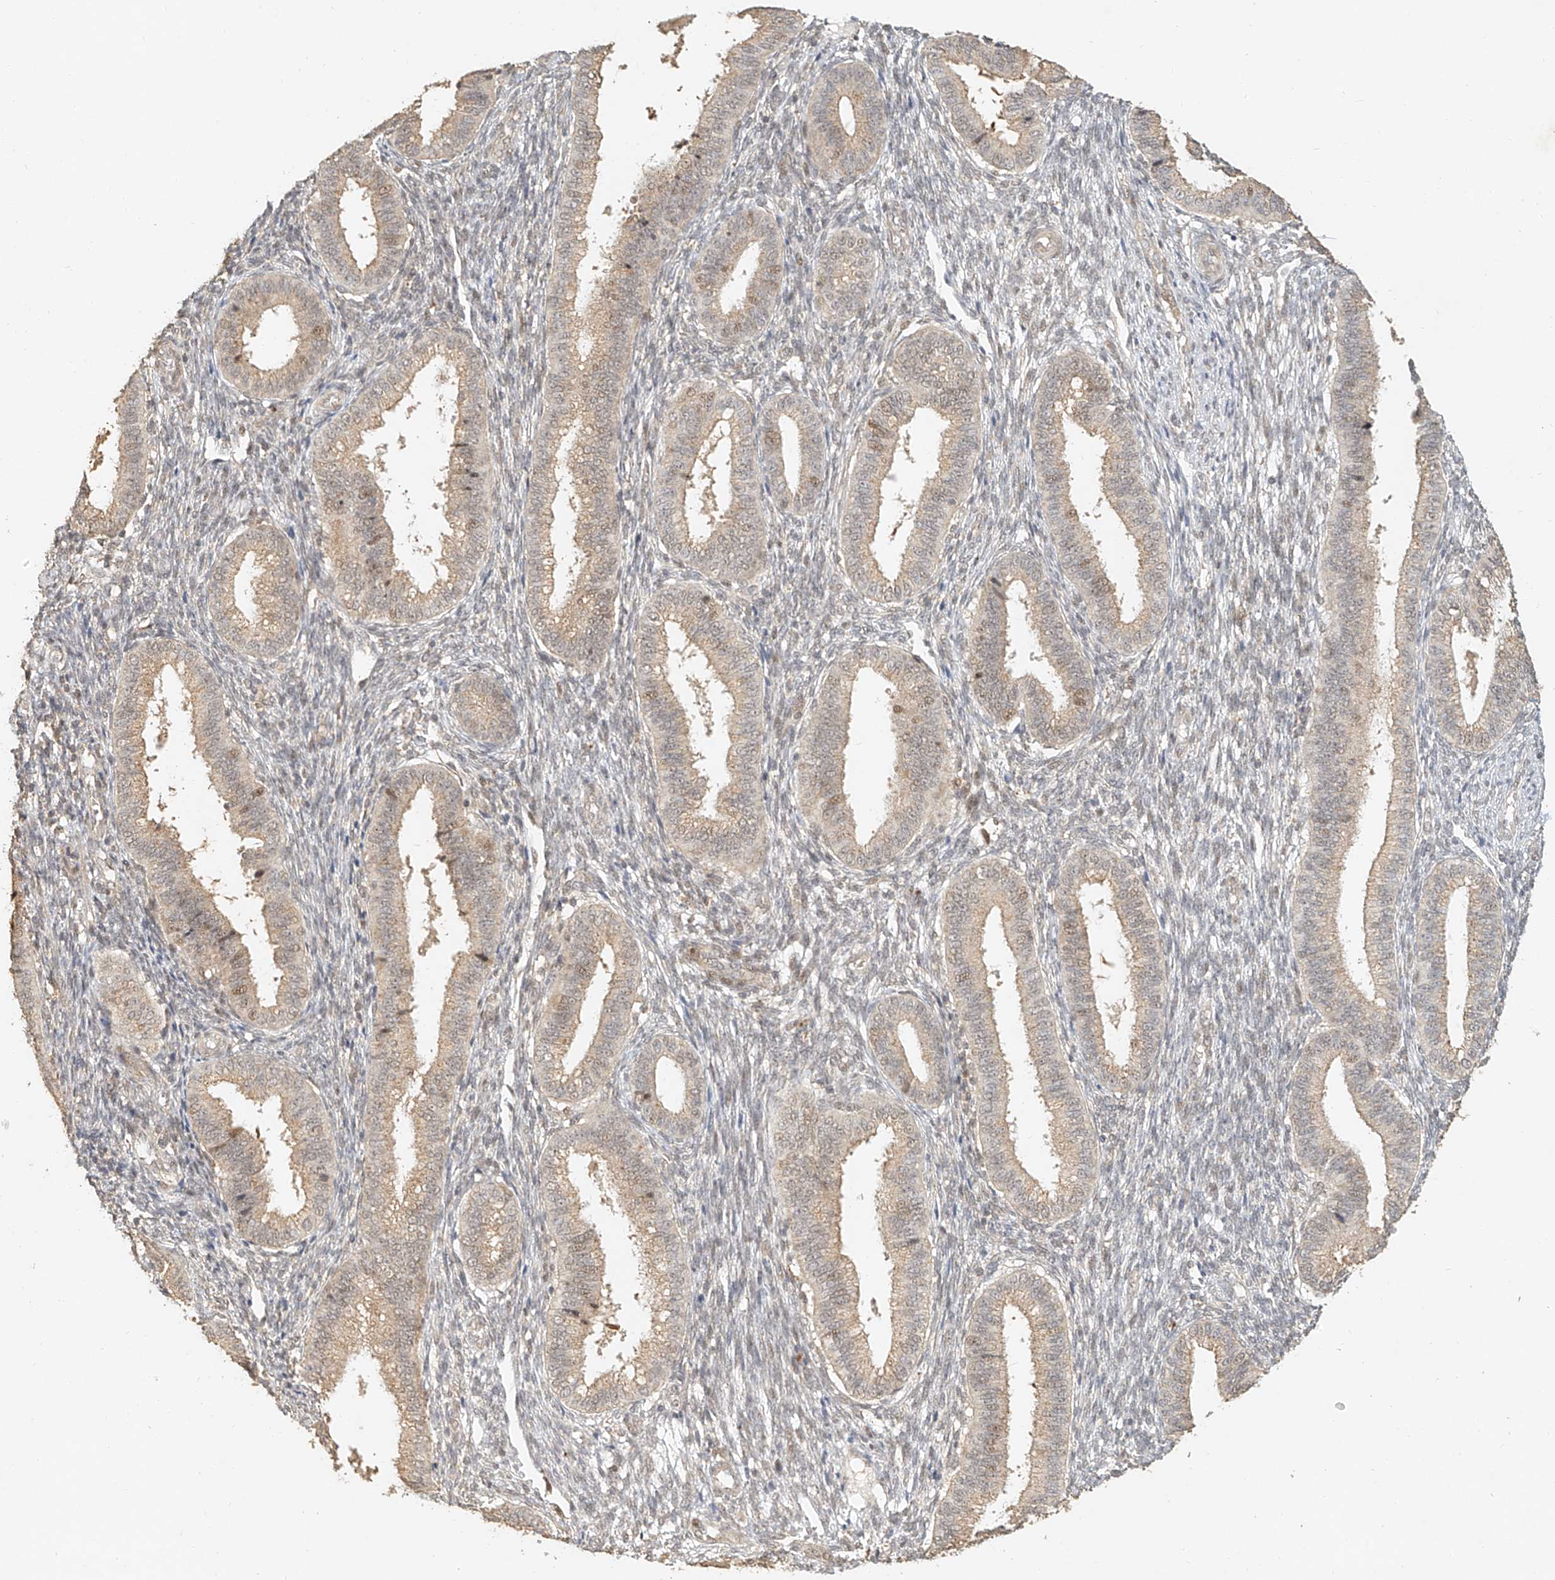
{"staining": {"intensity": "weak", "quantity": "25%-75%", "location": "cytoplasmic/membranous"}, "tissue": "endometrium", "cell_type": "Cells in endometrial stroma", "image_type": "normal", "snomed": [{"axis": "morphology", "description": "Normal tissue, NOS"}, {"axis": "topography", "description": "Endometrium"}], "caption": "IHC (DAB (3,3'-diaminobenzidine)) staining of normal human endometrium exhibits weak cytoplasmic/membranous protein expression in approximately 25%-75% of cells in endometrial stroma.", "gene": "CXorf58", "patient": {"sex": "female", "age": 39}}